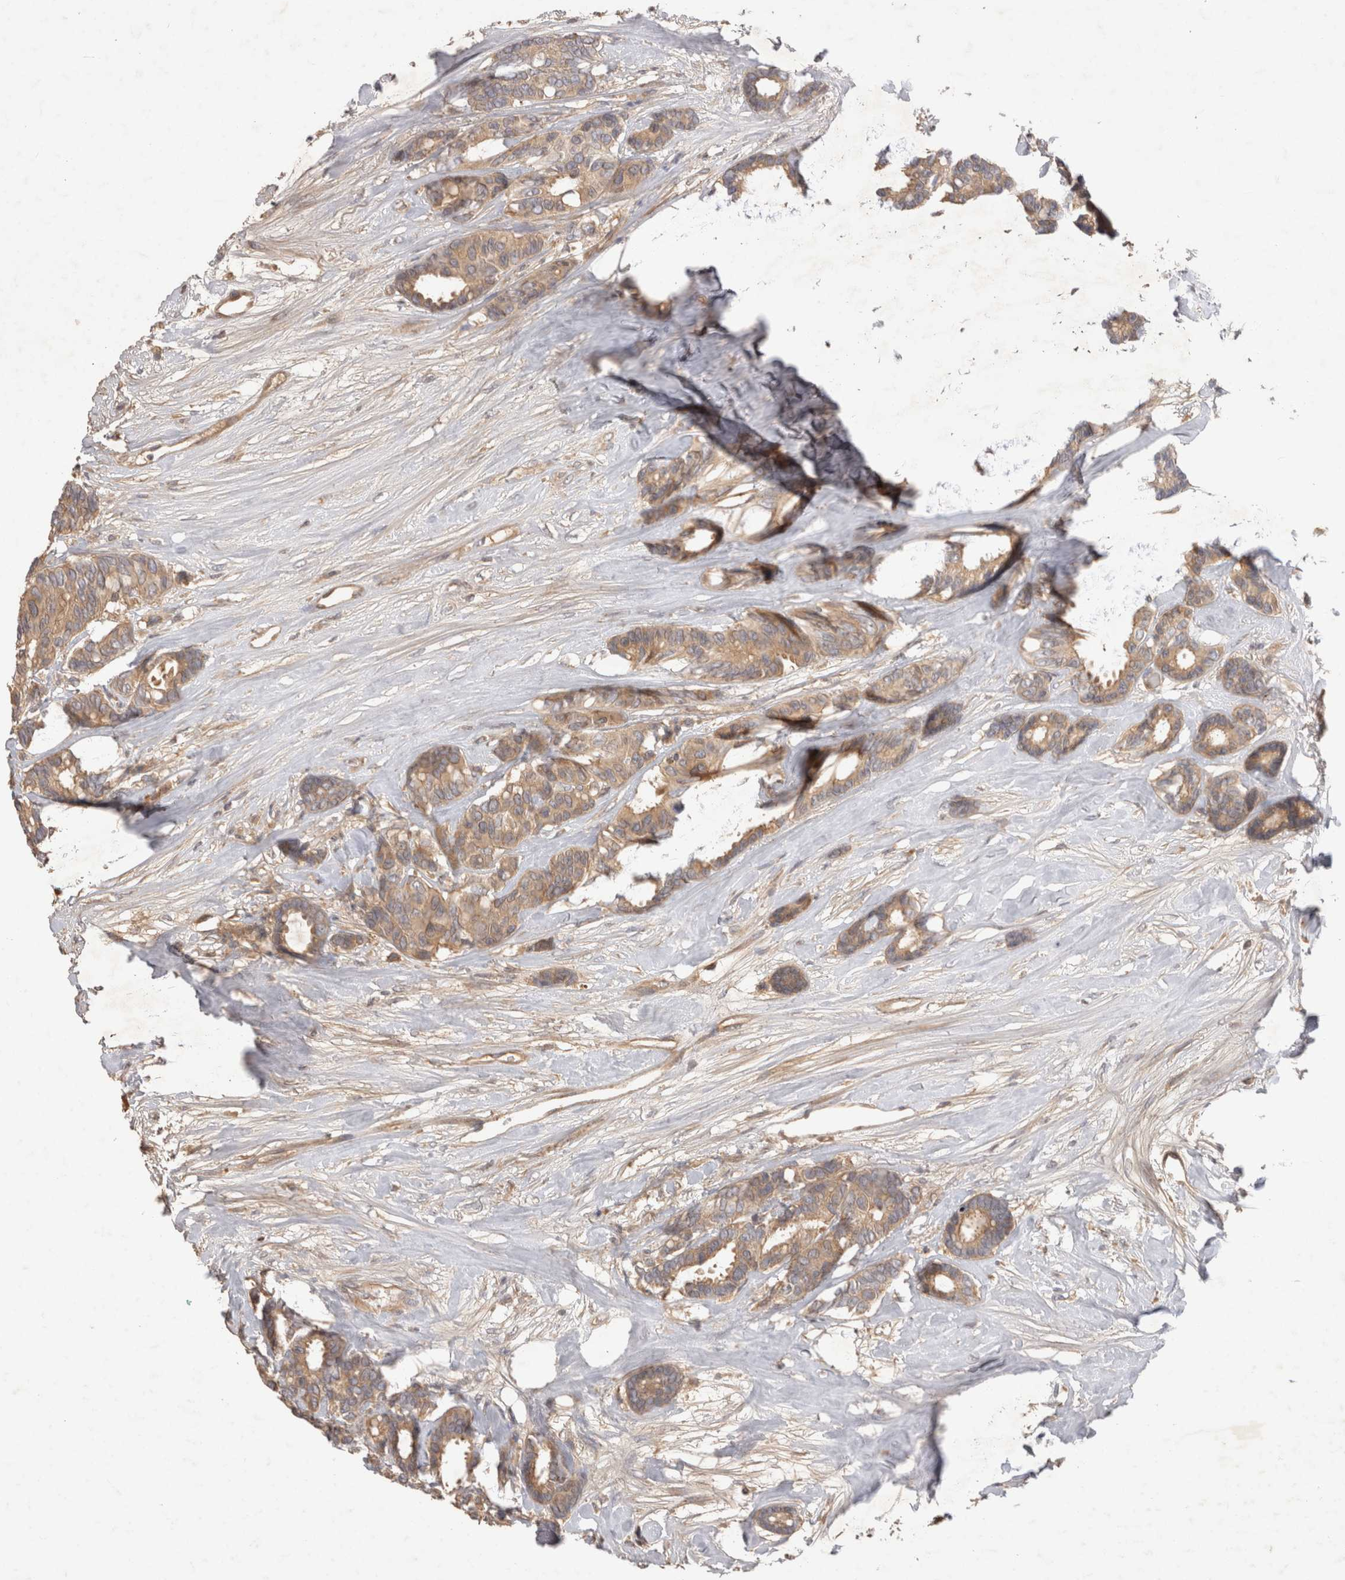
{"staining": {"intensity": "moderate", "quantity": ">75%", "location": "cytoplasmic/membranous"}, "tissue": "breast cancer", "cell_type": "Tumor cells", "image_type": "cancer", "snomed": [{"axis": "morphology", "description": "Duct carcinoma"}, {"axis": "topography", "description": "Breast"}], "caption": "An IHC micrograph of neoplastic tissue is shown. Protein staining in brown labels moderate cytoplasmic/membranous positivity in infiltrating ductal carcinoma (breast) within tumor cells.", "gene": "PPP1R42", "patient": {"sex": "female", "age": 87}}